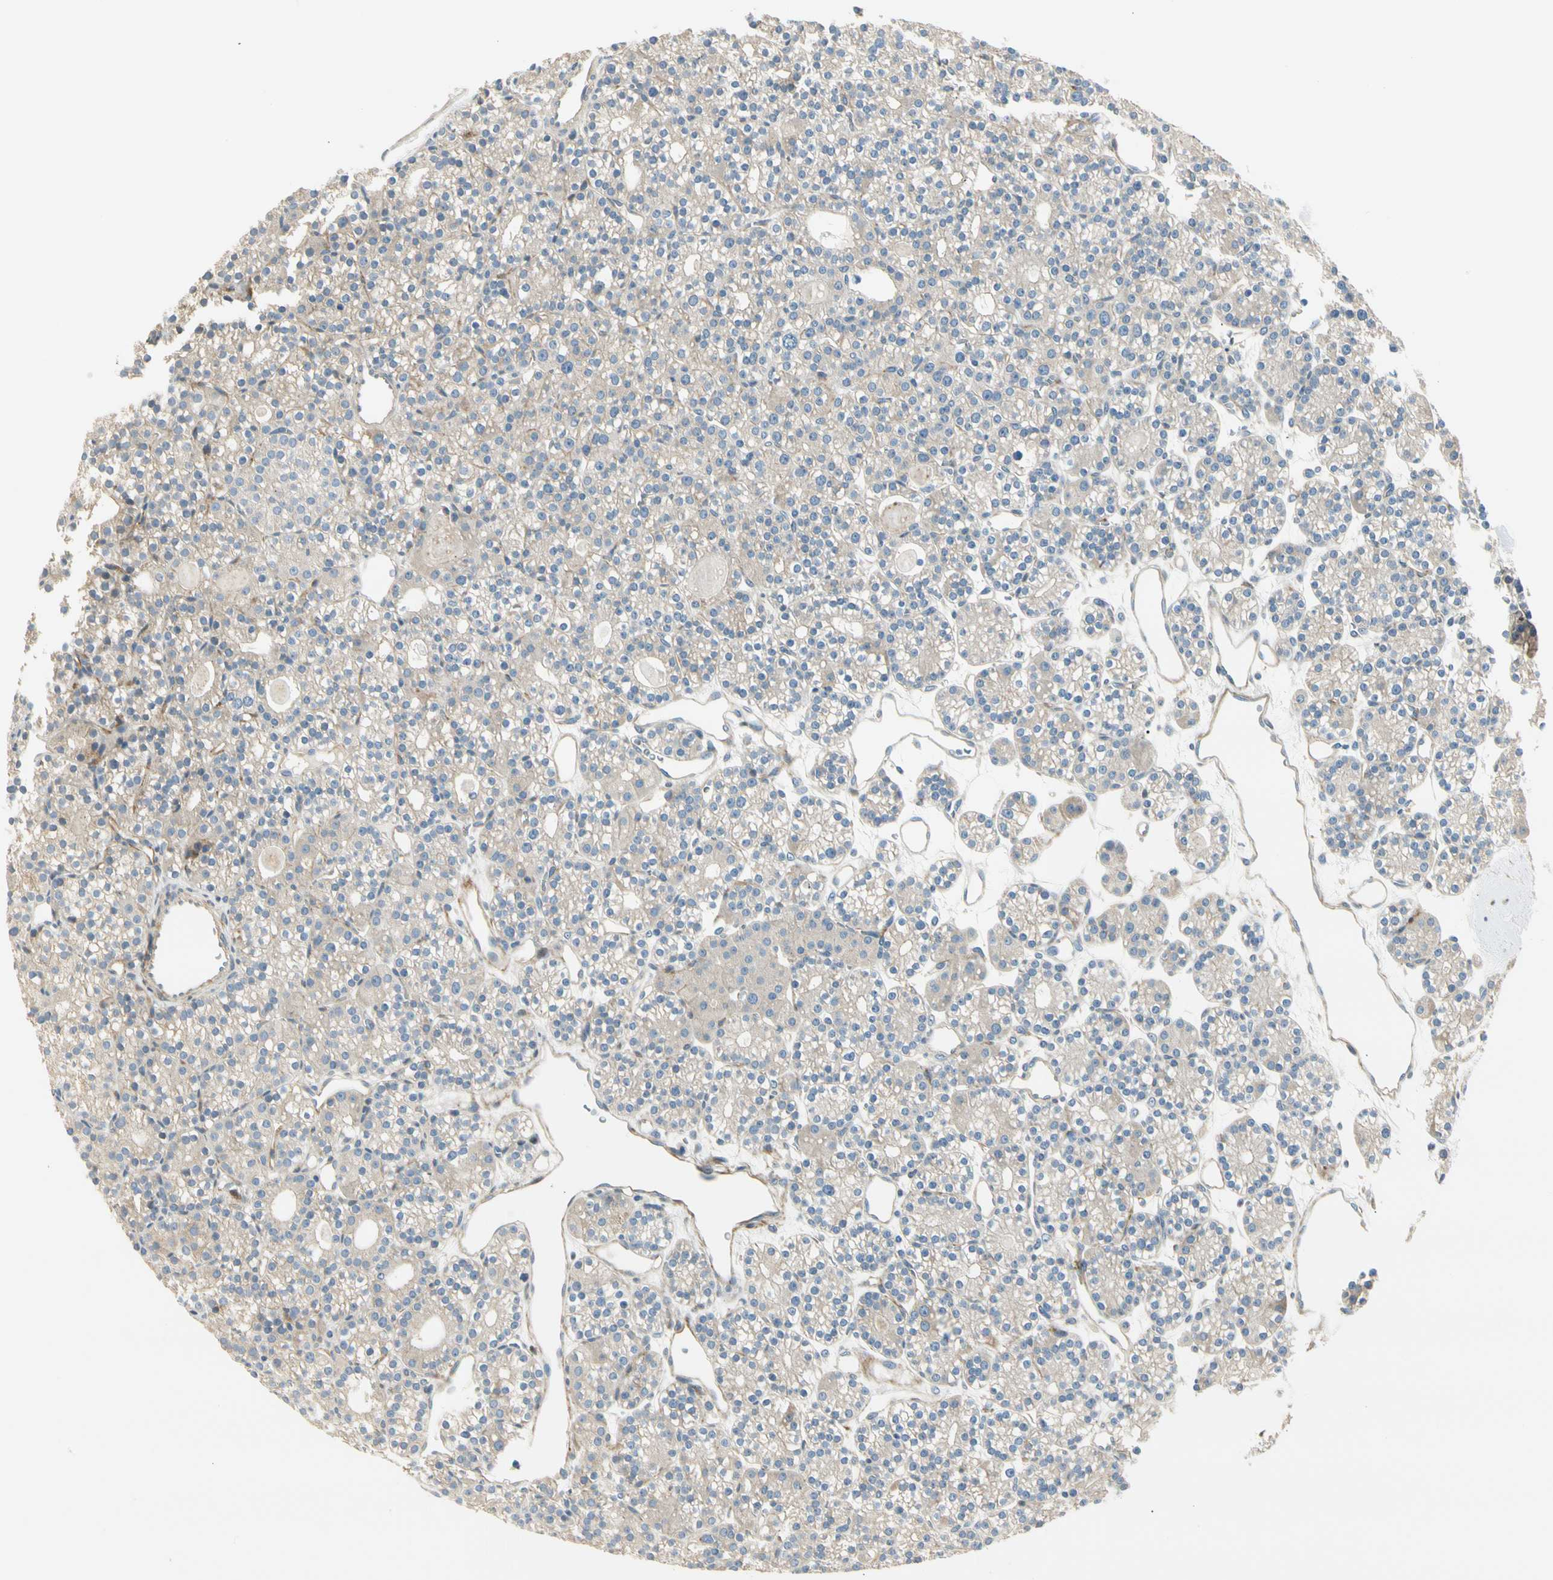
{"staining": {"intensity": "weak", "quantity": "25%-75%", "location": "cytoplasmic/membranous"}, "tissue": "parathyroid gland", "cell_type": "Glandular cells", "image_type": "normal", "snomed": [{"axis": "morphology", "description": "Normal tissue, NOS"}, {"axis": "topography", "description": "Parathyroid gland"}], "caption": "Immunohistochemistry (DAB) staining of benign human parathyroid gland shows weak cytoplasmic/membranous protein expression in approximately 25%-75% of glandular cells. The staining is performed using DAB brown chromogen to label protein expression. The nuclei are counter-stained blue using hematoxylin.", "gene": "ADGRA3", "patient": {"sex": "female", "age": 64}}